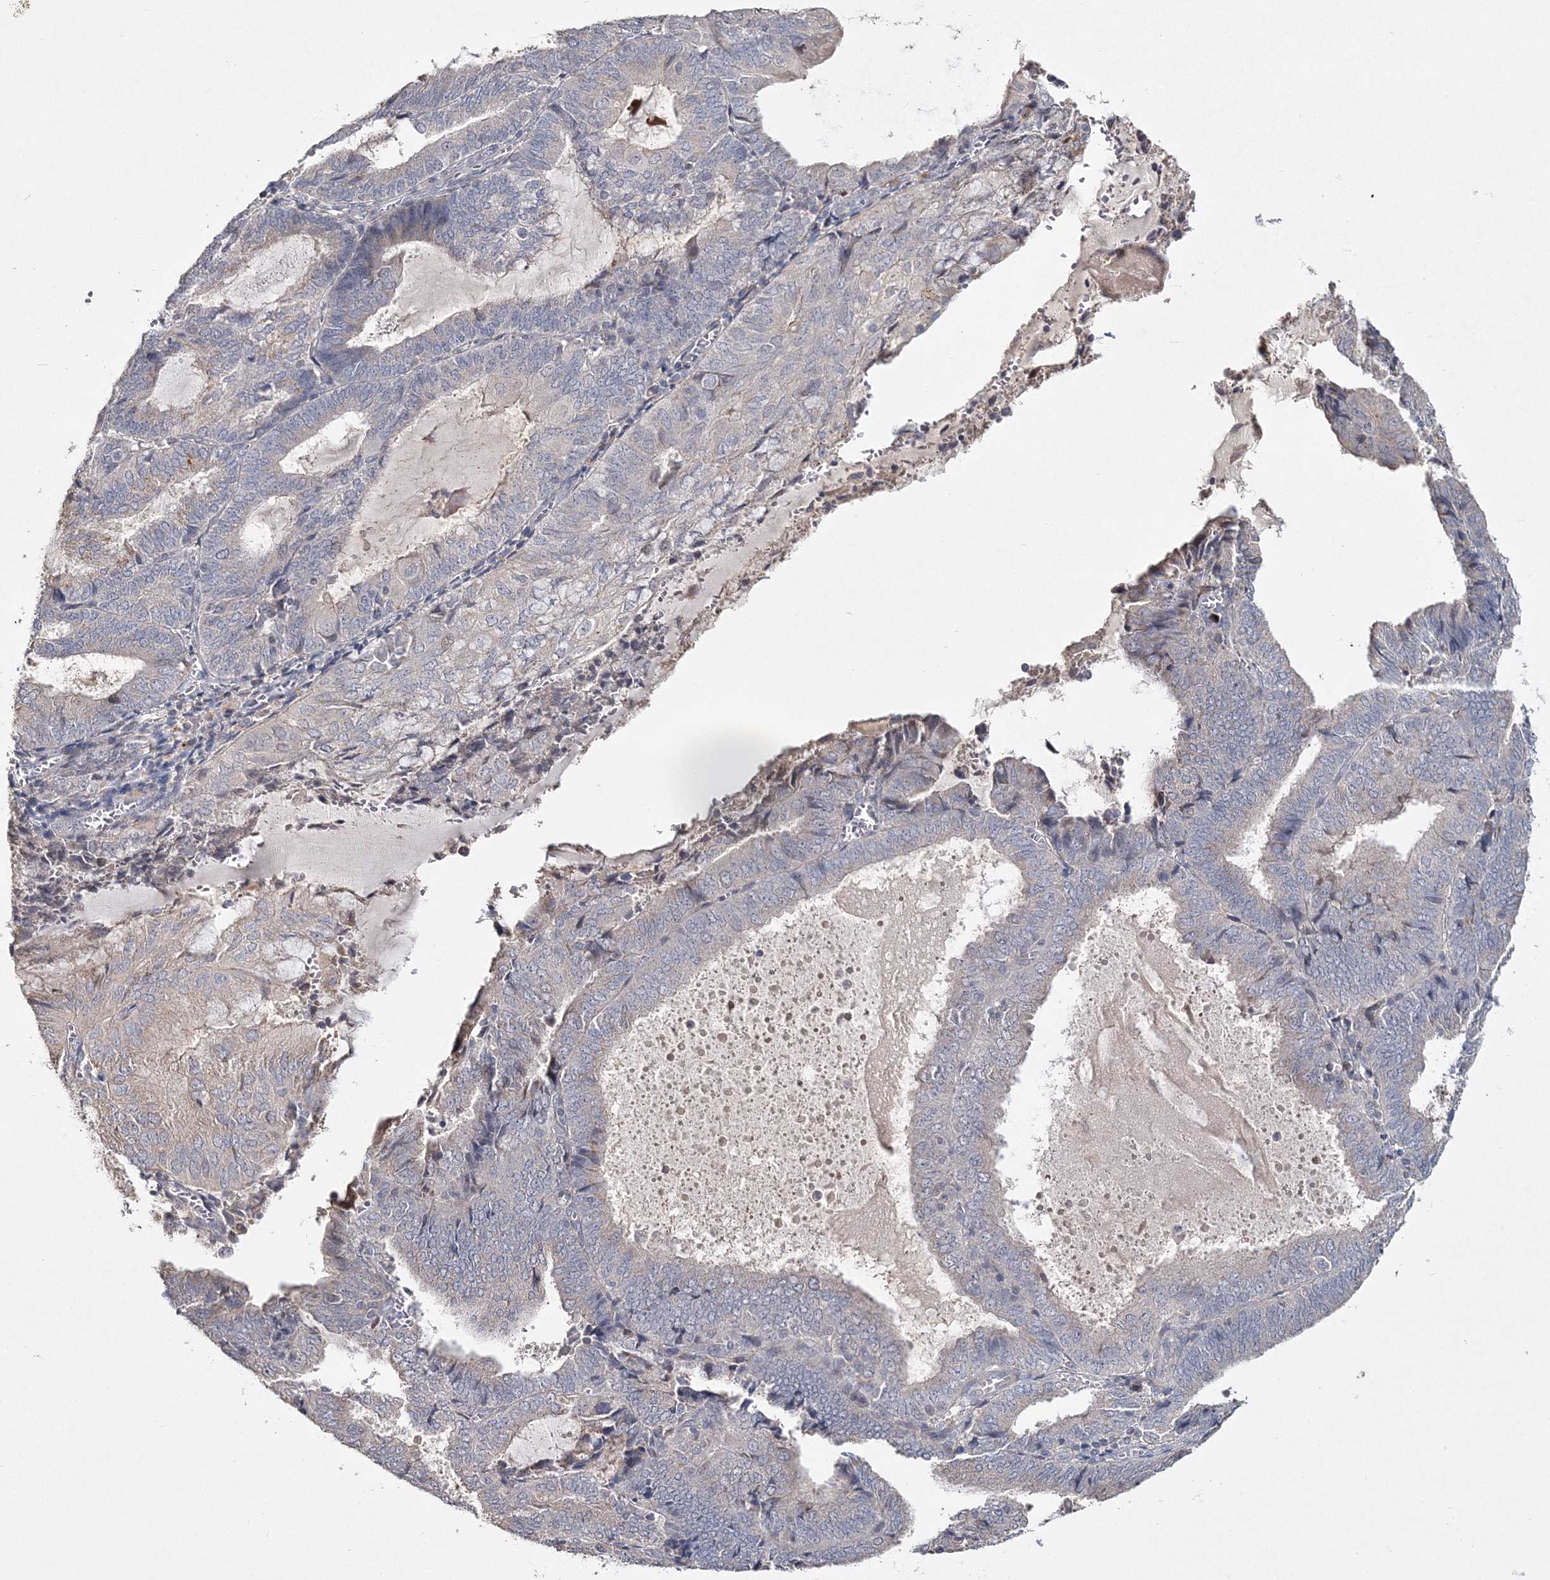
{"staining": {"intensity": "negative", "quantity": "none", "location": "none"}, "tissue": "endometrial cancer", "cell_type": "Tumor cells", "image_type": "cancer", "snomed": [{"axis": "morphology", "description": "Adenocarcinoma, NOS"}, {"axis": "topography", "description": "Endometrium"}], "caption": "A histopathology image of endometrial adenocarcinoma stained for a protein displays no brown staining in tumor cells.", "gene": "GJB5", "patient": {"sex": "female", "age": 81}}